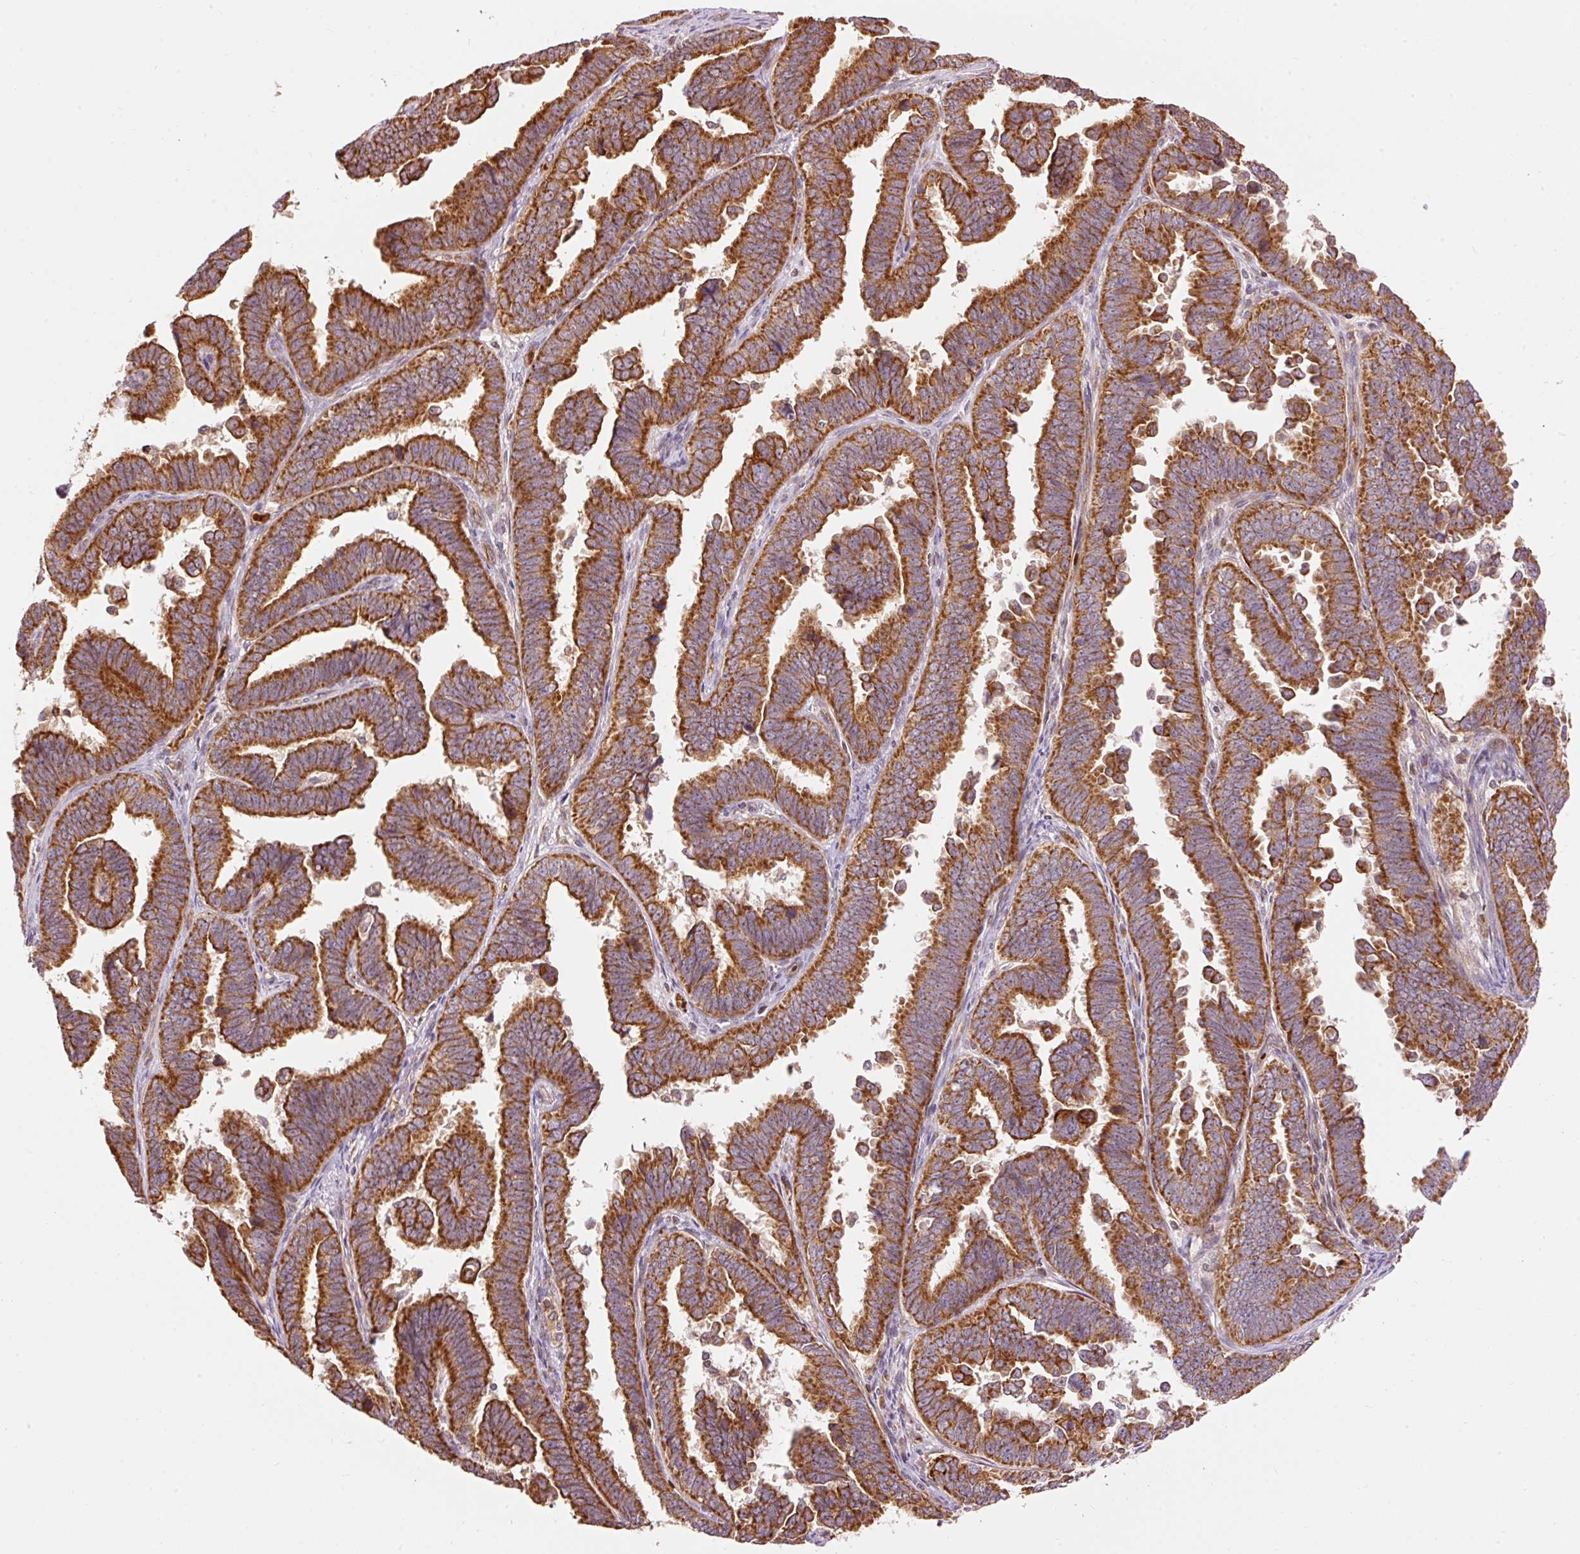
{"staining": {"intensity": "strong", "quantity": ">75%", "location": "cytoplasmic/membranous"}, "tissue": "endometrial cancer", "cell_type": "Tumor cells", "image_type": "cancer", "snomed": [{"axis": "morphology", "description": "Adenocarcinoma, NOS"}, {"axis": "topography", "description": "Endometrium"}], "caption": "Protein analysis of endometrial cancer tissue demonstrates strong cytoplasmic/membranous staining in about >75% of tumor cells.", "gene": "ADCY4", "patient": {"sex": "female", "age": 75}}